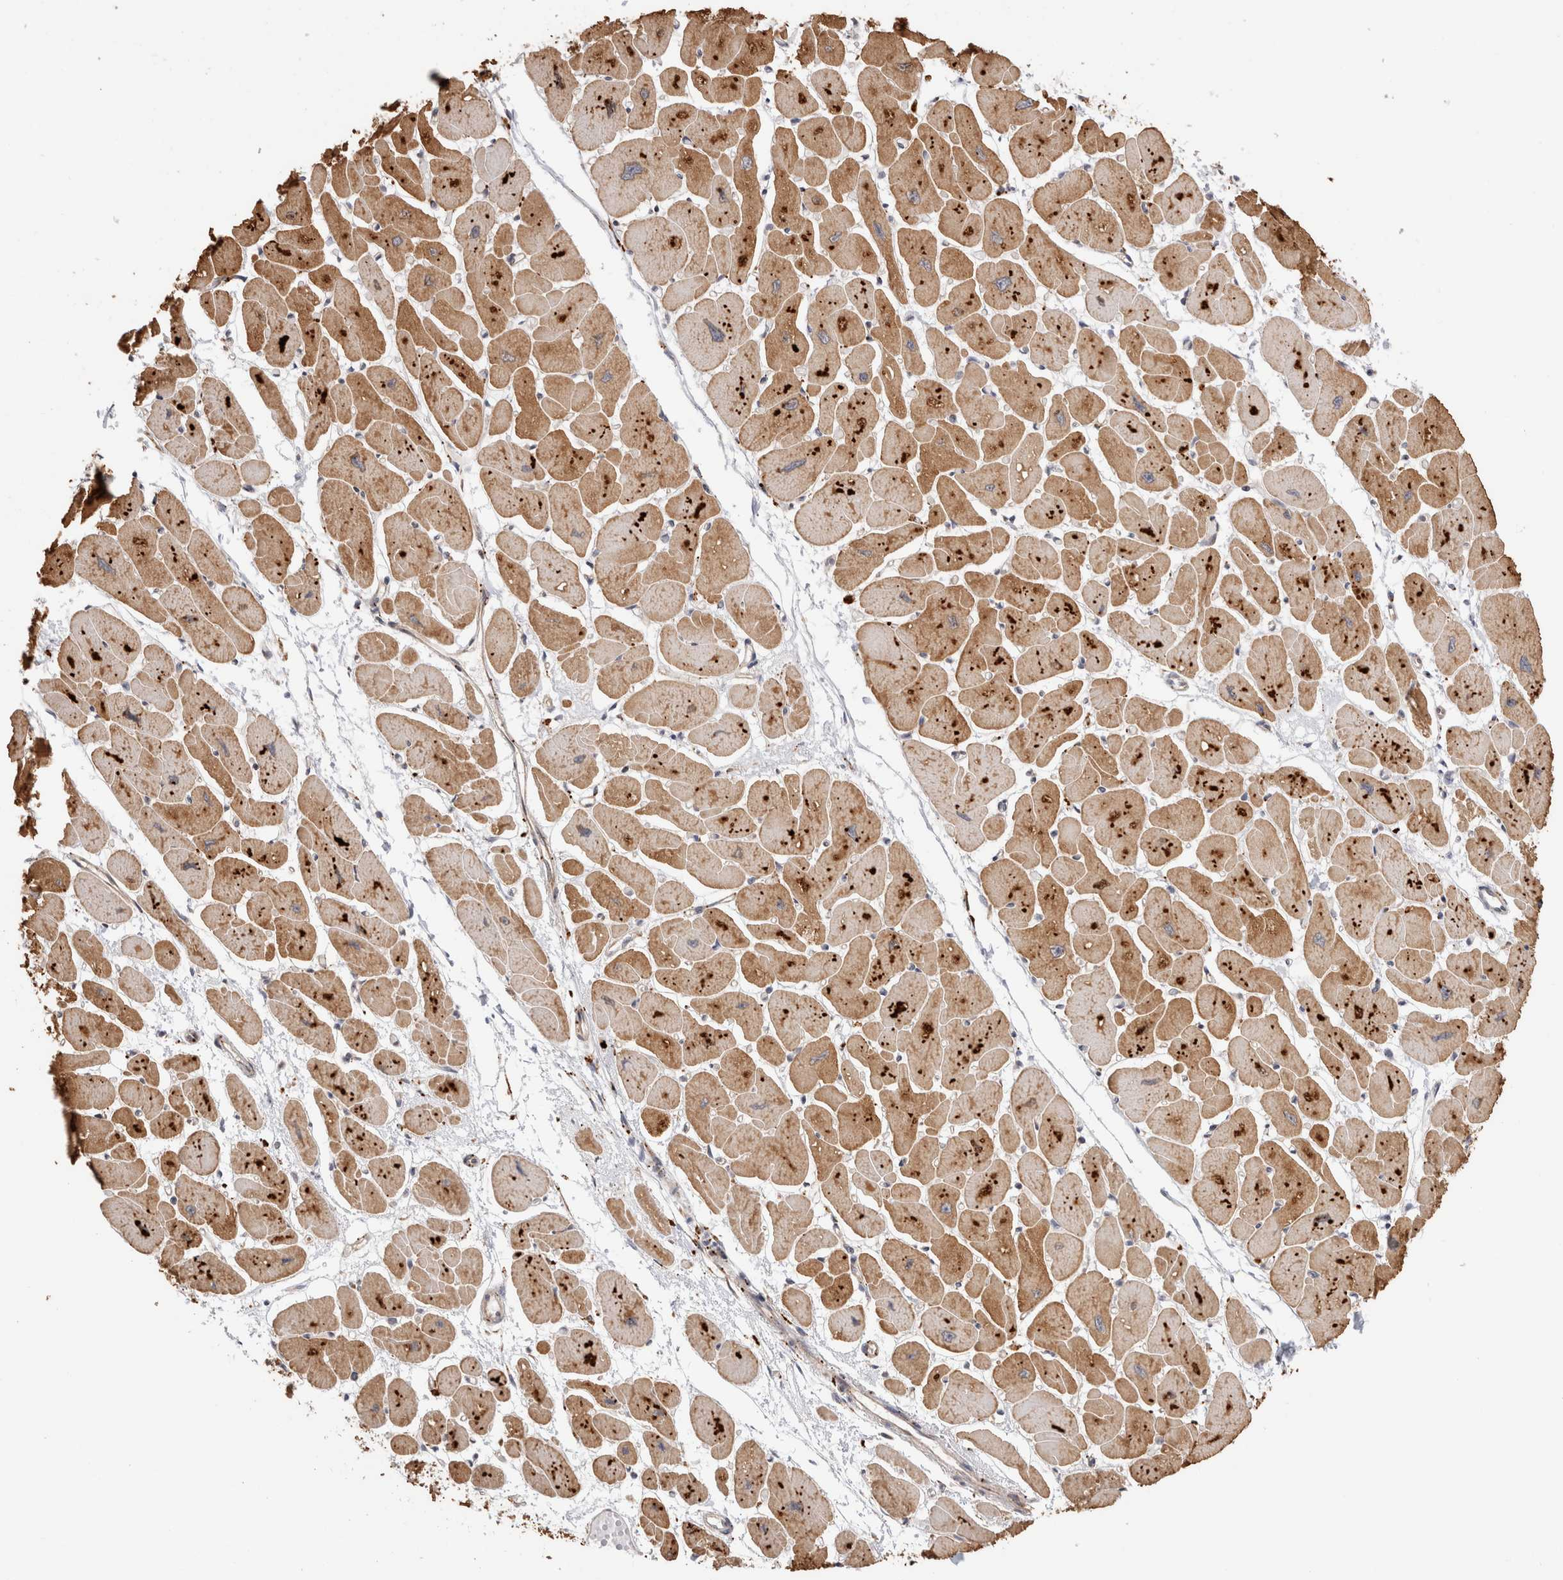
{"staining": {"intensity": "strong", "quantity": ">75%", "location": "cytoplasmic/membranous"}, "tissue": "heart muscle", "cell_type": "Cardiomyocytes", "image_type": "normal", "snomed": [{"axis": "morphology", "description": "Normal tissue, NOS"}, {"axis": "topography", "description": "Heart"}], "caption": "Immunohistochemistry of normal human heart muscle demonstrates high levels of strong cytoplasmic/membranous positivity in approximately >75% of cardiomyocytes.", "gene": "ACTL9", "patient": {"sex": "female", "age": 54}}